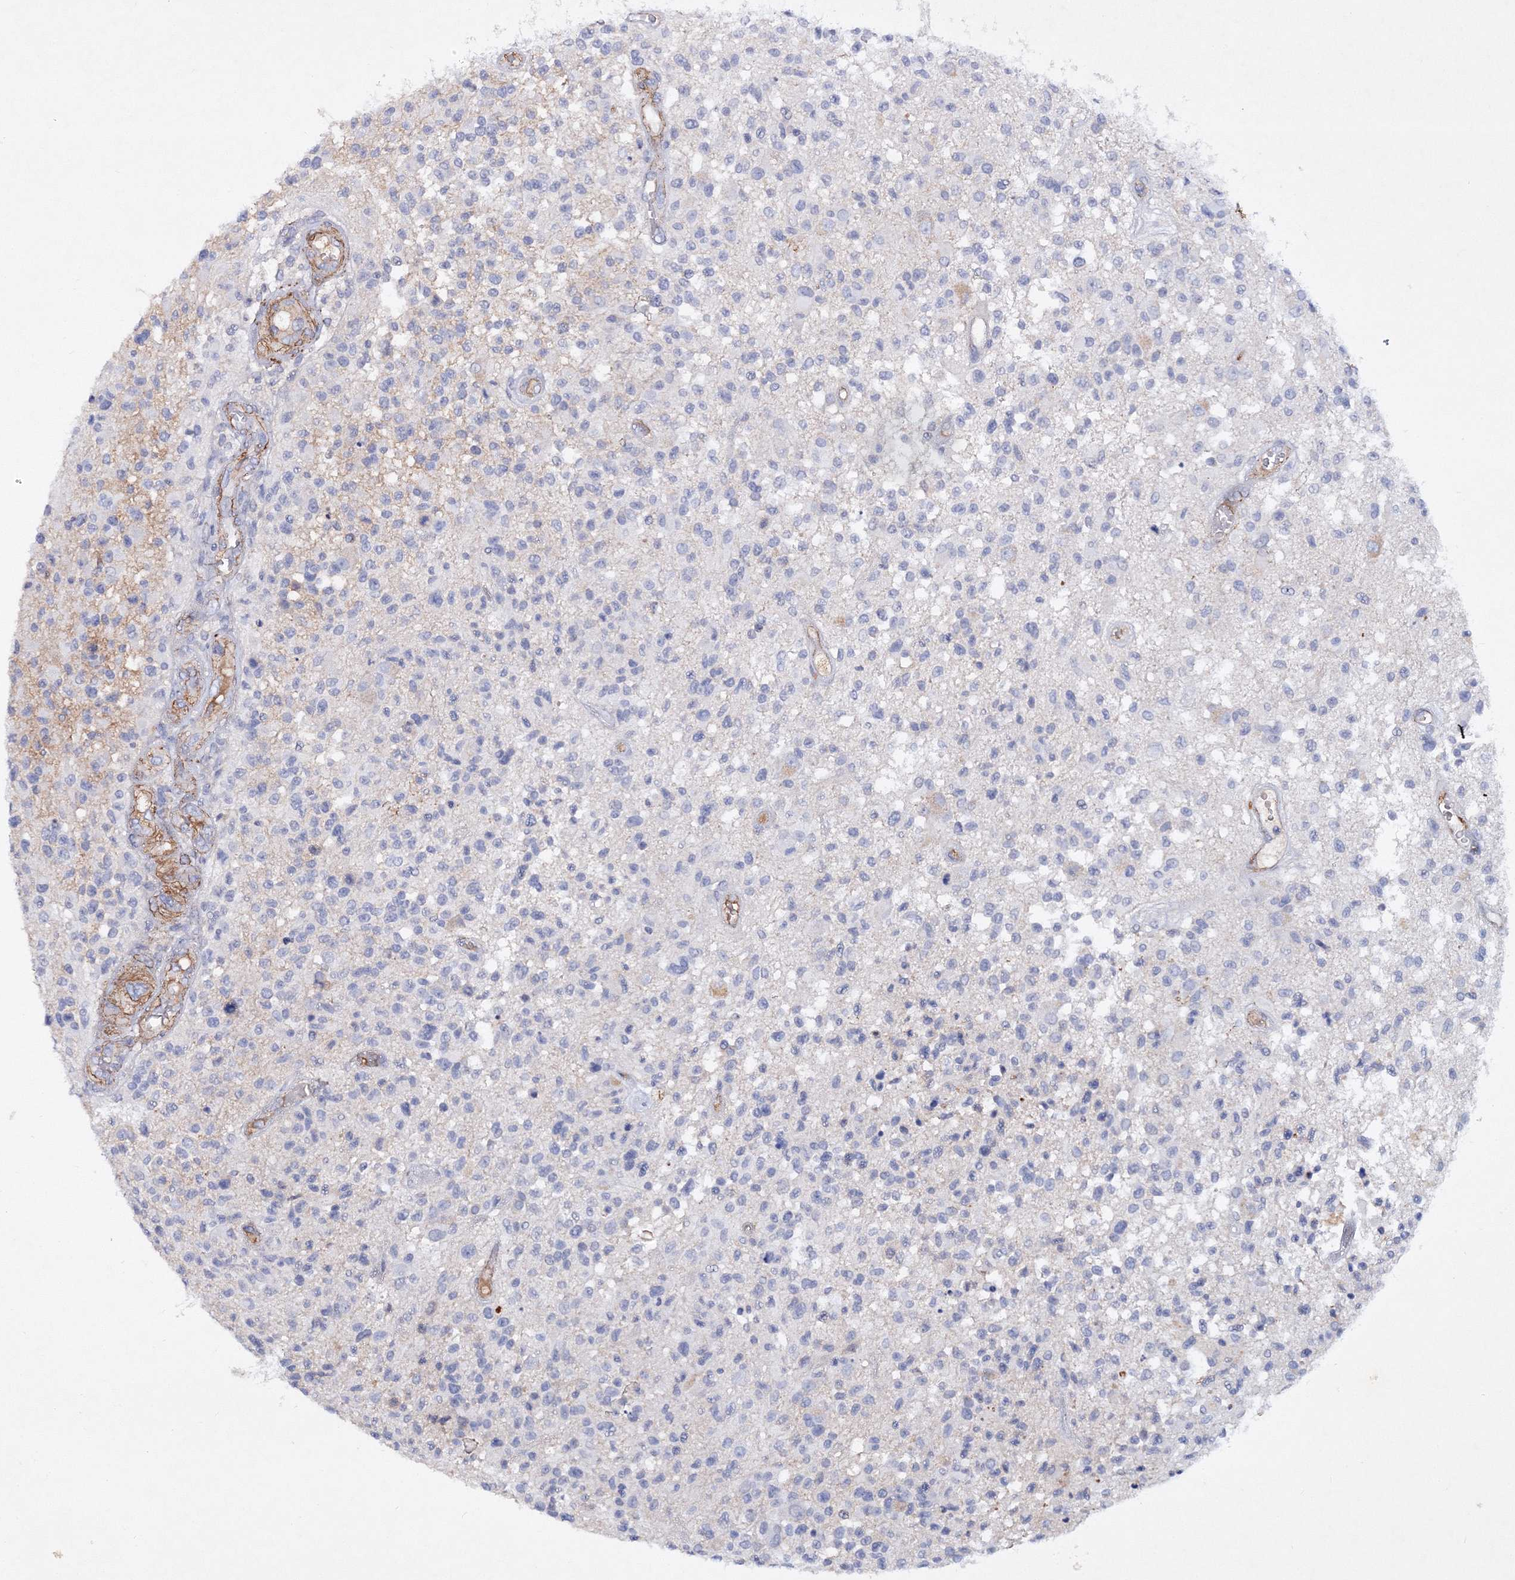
{"staining": {"intensity": "negative", "quantity": "none", "location": "none"}, "tissue": "glioma", "cell_type": "Tumor cells", "image_type": "cancer", "snomed": [{"axis": "morphology", "description": "Glioma, malignant, High grade"}, {"axis": "morphology", "description": "Glioblastoma, NOS"}, {"axis": "topography", "description": "Brain"}], "caption": "High magnification brightfield microscopy of glioma stained with DAB (3,3'-diaminobenzidine) (brown) and counterstained with hematoxylin (blue): tumor cells show no significant expression.", "gene": "RTN2", "patient": {"sex": "male", "age": 60}}